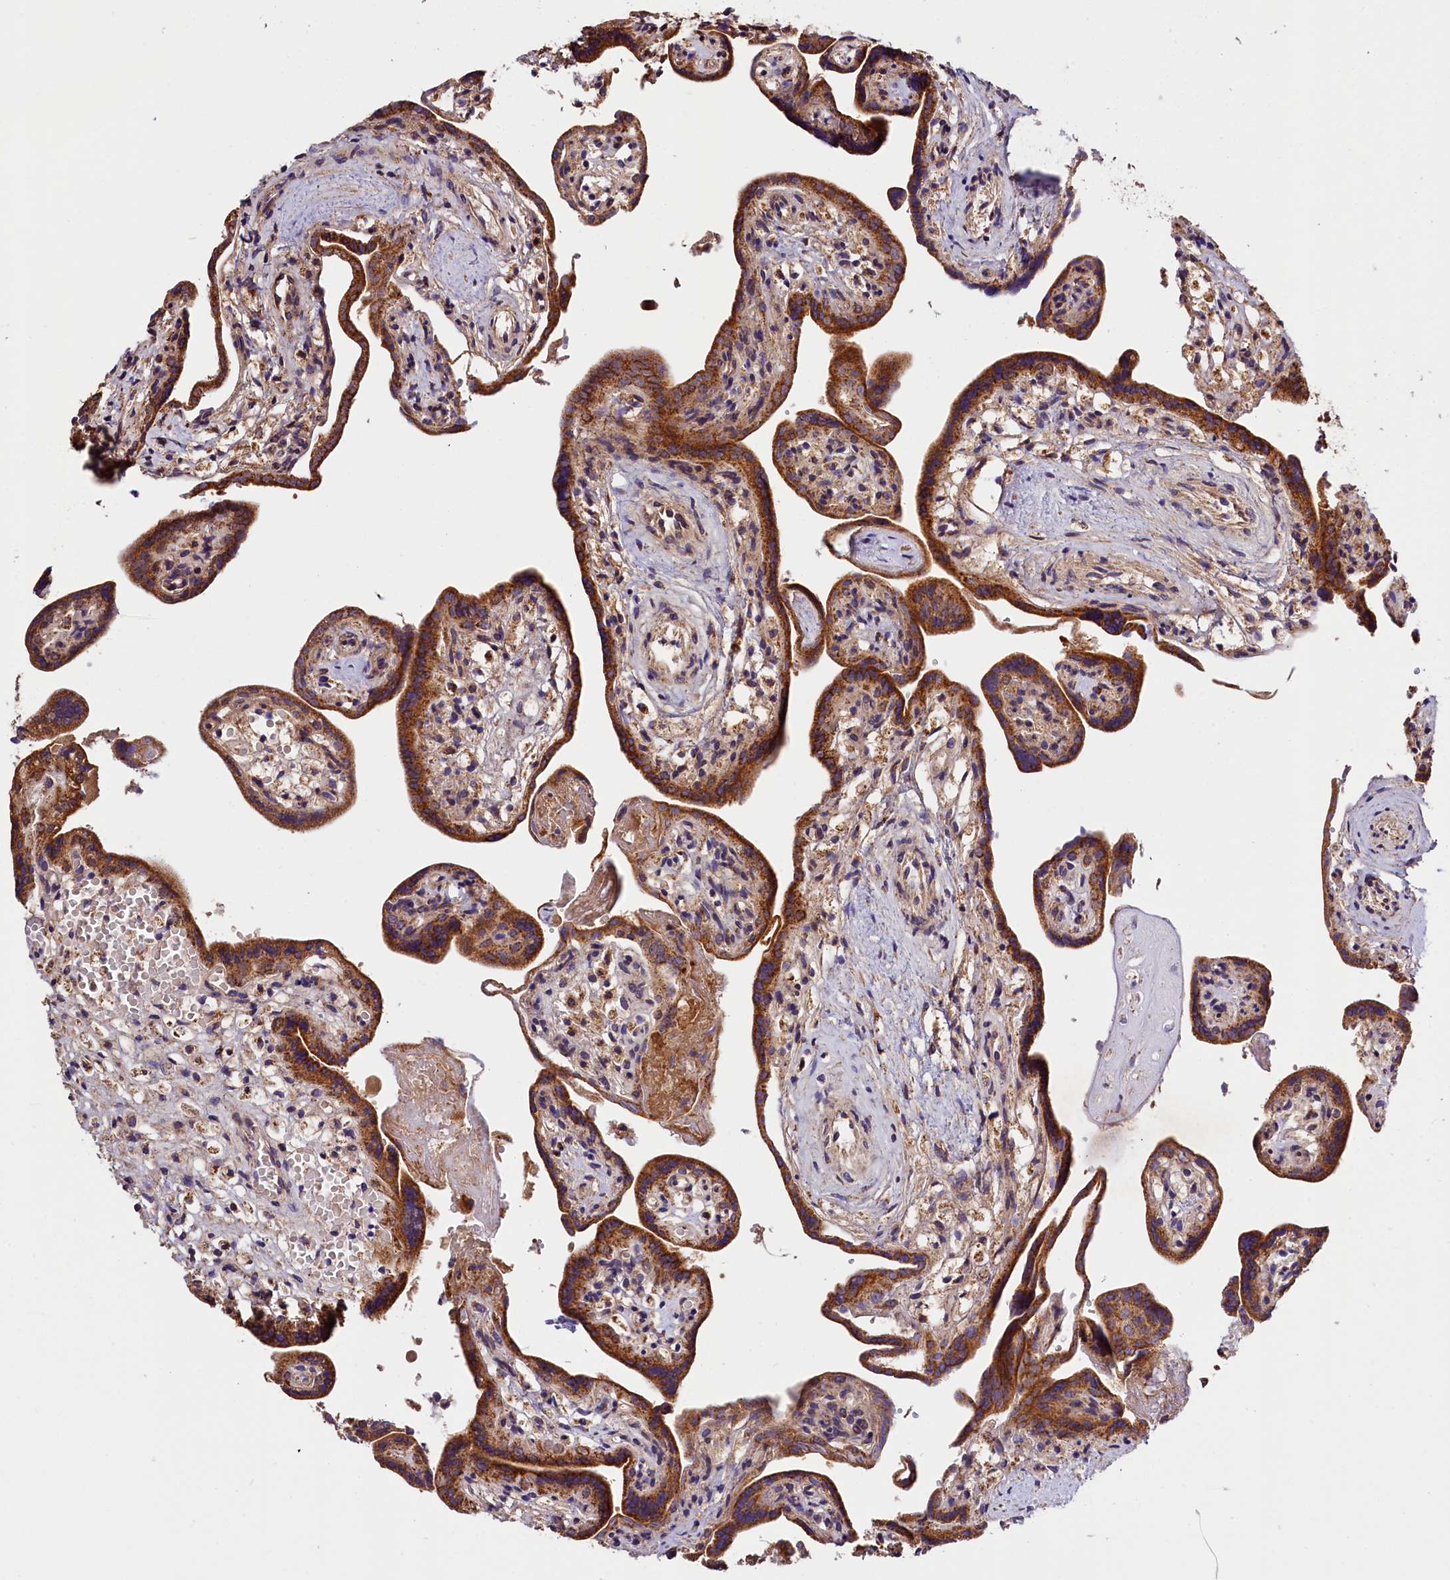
{"staining": {"intensity": "moderate", "quantity": ">75%", "location": "cytoplasmic/membranous"}, "tissue": "placenta", "cell_type": "Decidual cells", "image_type": "normal", "snomed": [{"axis": "morphology", "description": "Normal tissue, NOS"}, {"axis": "topography", "description": "Placenta"}], "caption": "Moderate cytoplasmic/membranous protein staining is seen in approximately >75% of decidual cells in placenta.", "gene": "KPTN", "patient": {"sex": "female", "age": 37}}